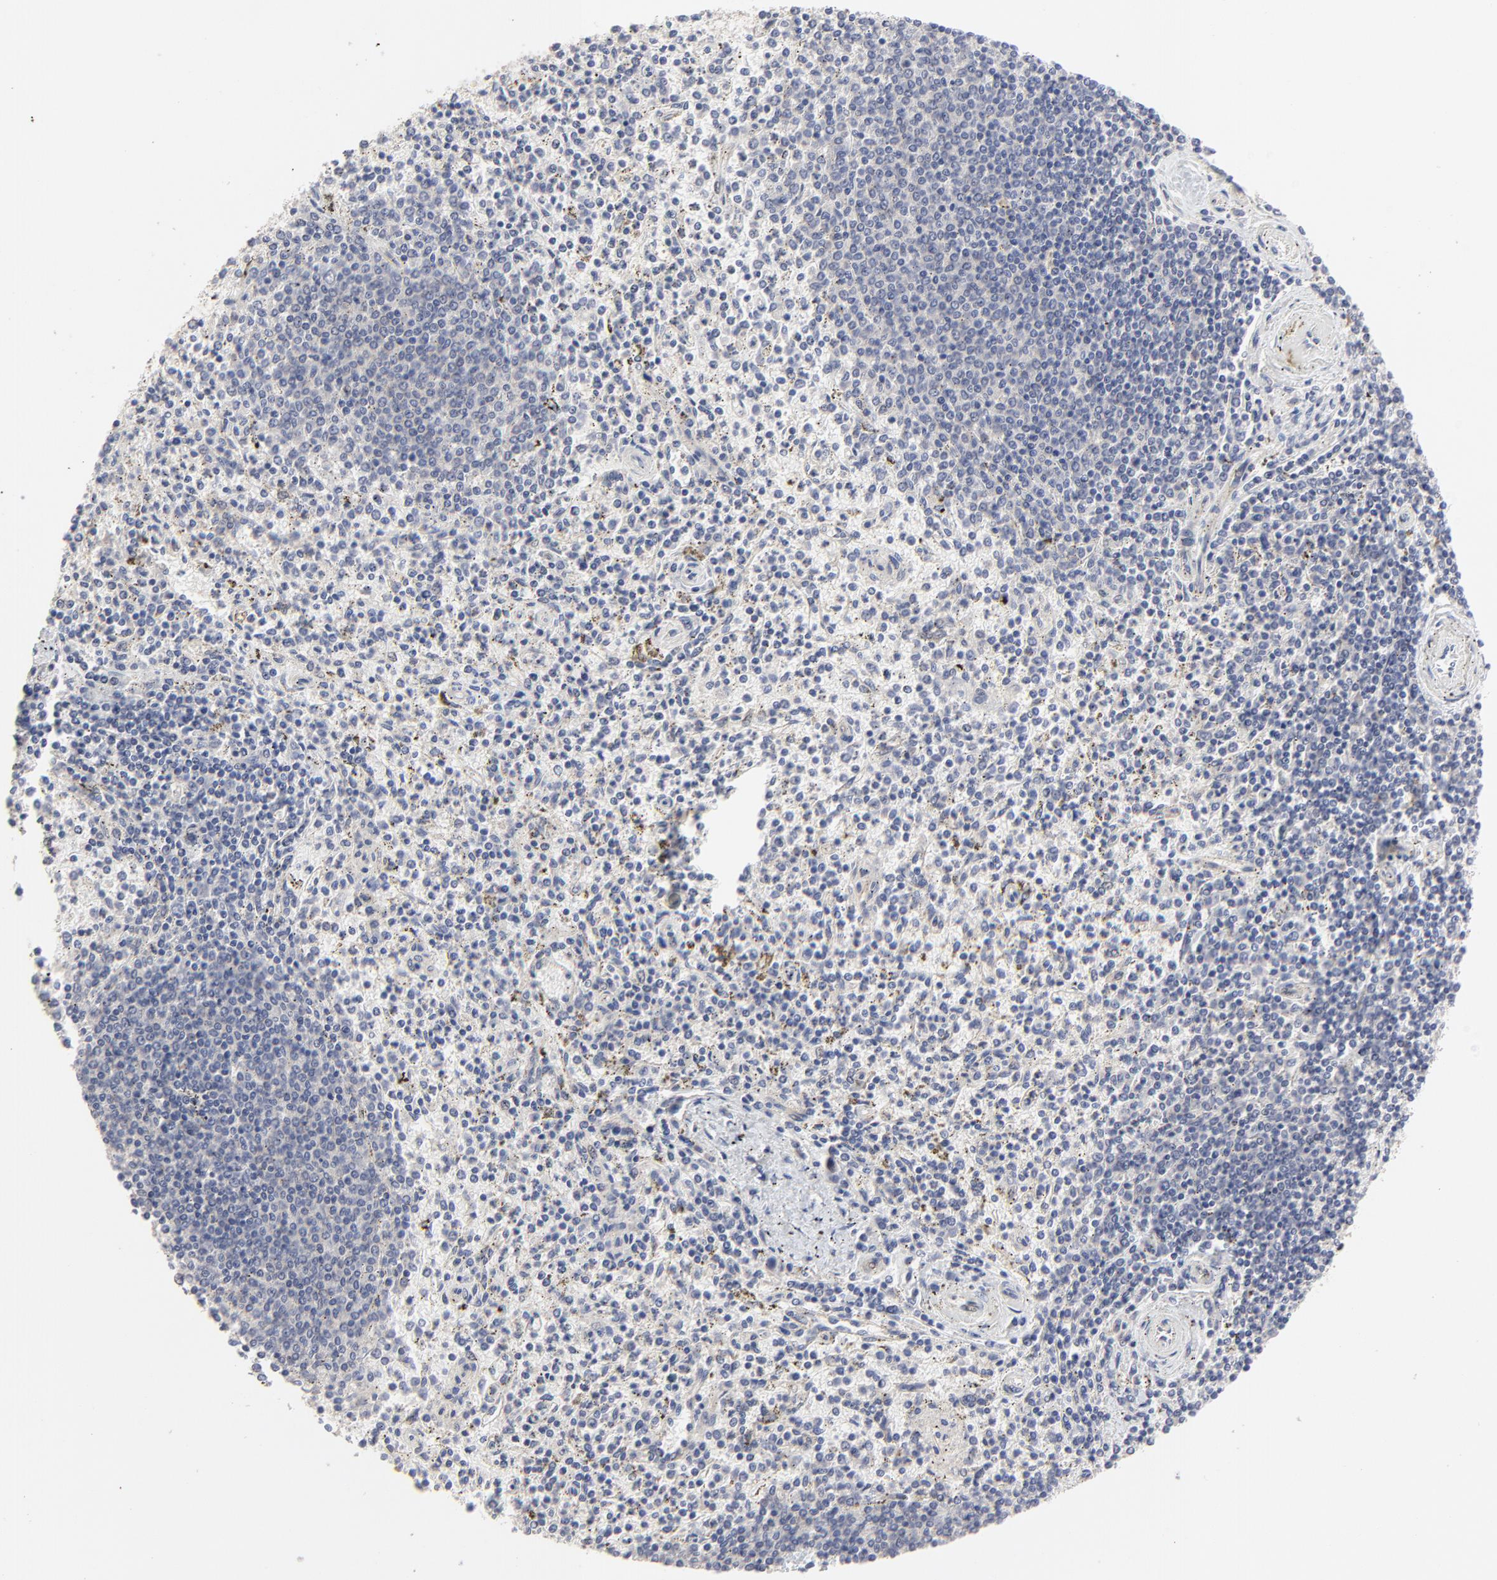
{"staining": {"intensity": "negative", "quantity": "none", "location": "none"}, "tissue": "spleen", "cell_type": "Cells in red pulp", "image_type": "normal", "snomed": [{"axis": "morphology", "description": "Normal tissue, NOS"}, {"axis": "topography", "description": "Spleen"}], "caption": "Protein analysis of benign spleen reveals no significant positivity in cells in red pulp.", "gene": "FAM199X", "patient": {"sex": "male", "age": 72}}